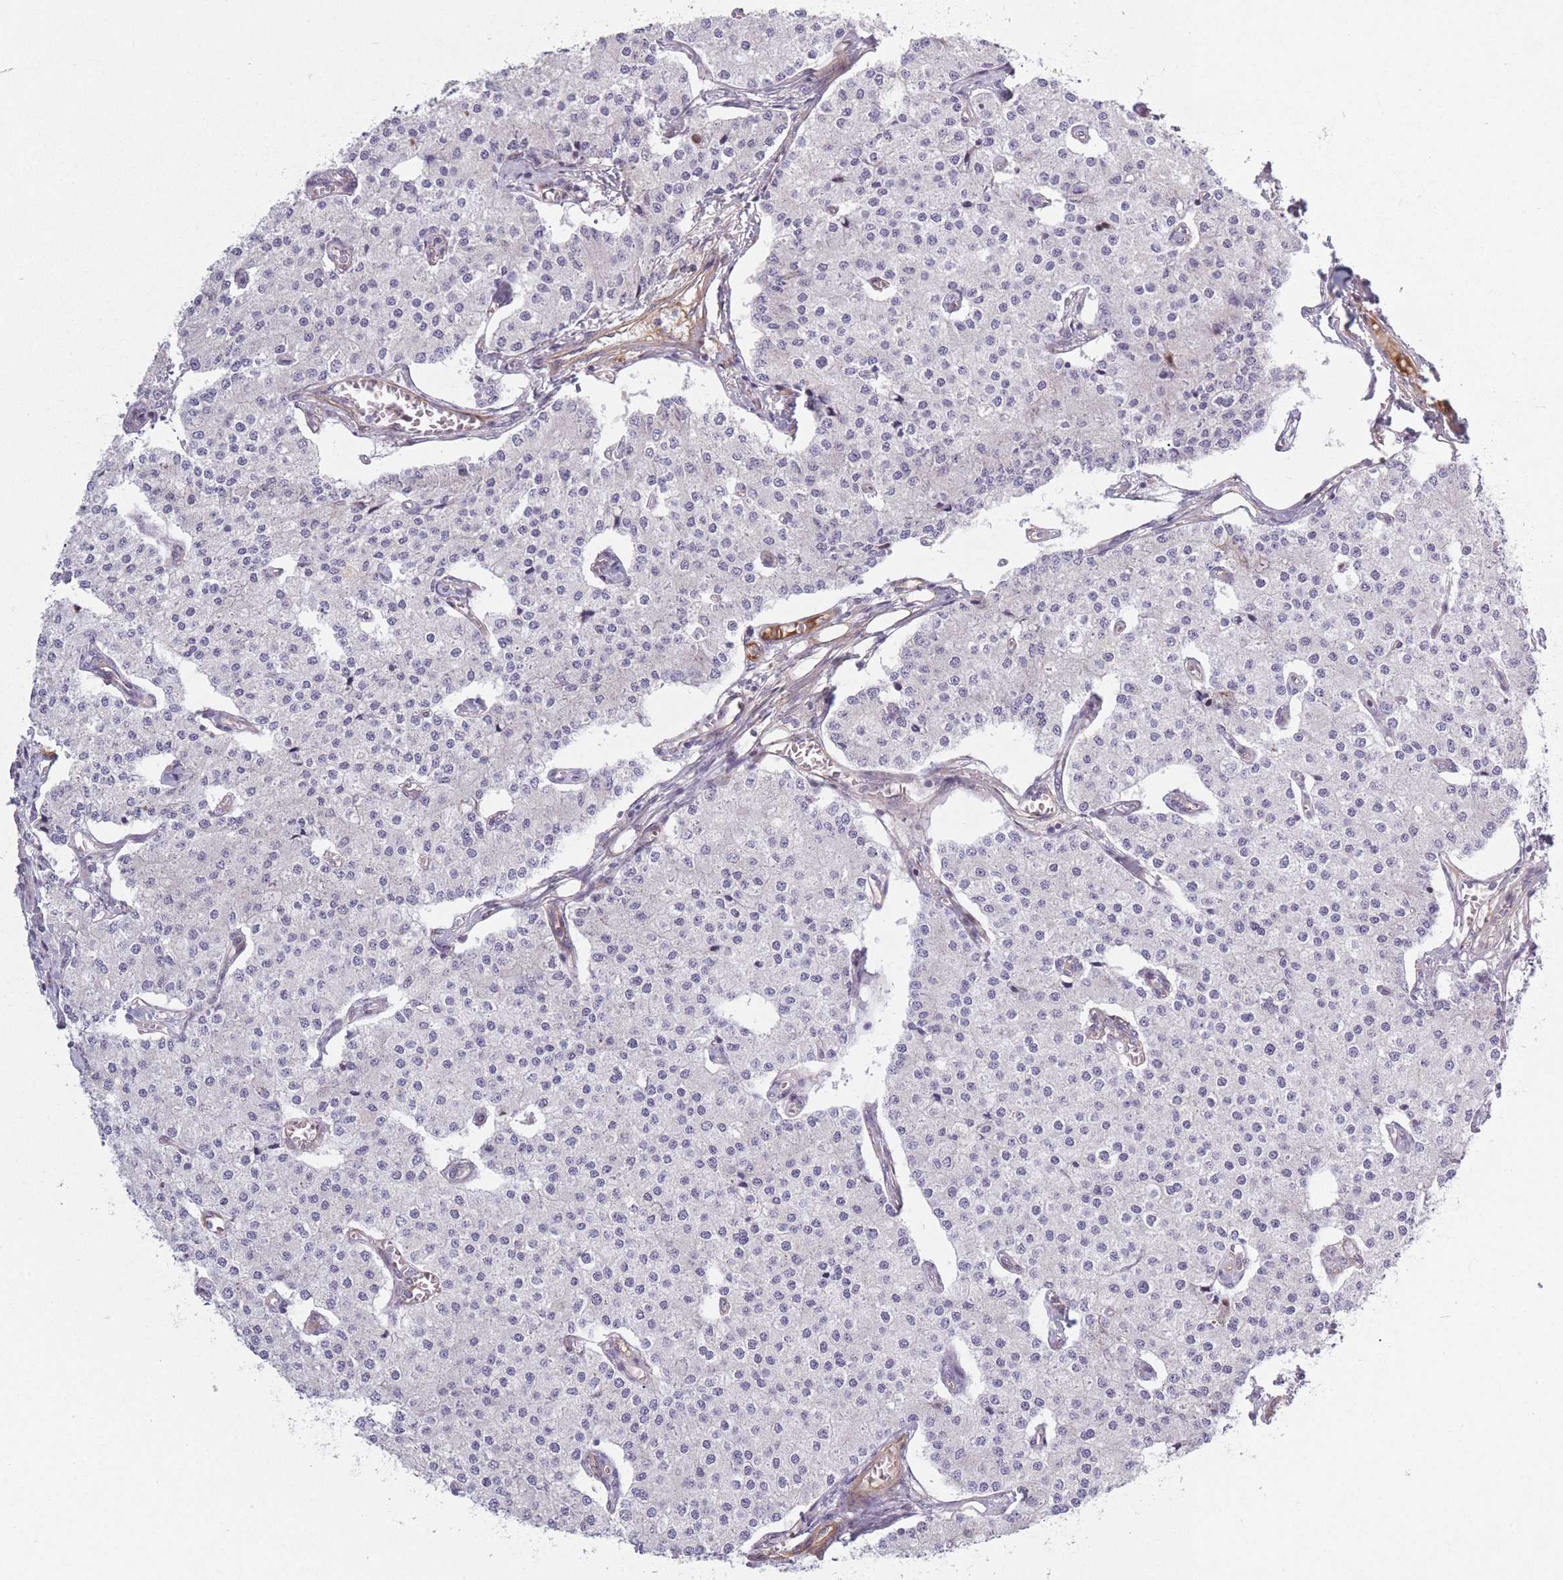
{"staining": {"intensity": "negative", "quantity": "none", "location": "none"}, "tissue": "carcinoid", "cell_type": "Tumor cells", "image_type": "cancer", "snomed": [{"axis": "morphology", "description": "Carcinoid, malignant, NOS"}, {"axis": "topography", "description": "Colon"}], "caption": "Immunohistochemical staining of human carcinoid reveals no significant expression in tumor cells.", "gene": "SLC7A6", "patient": {"sex": "female", "age": 52}}